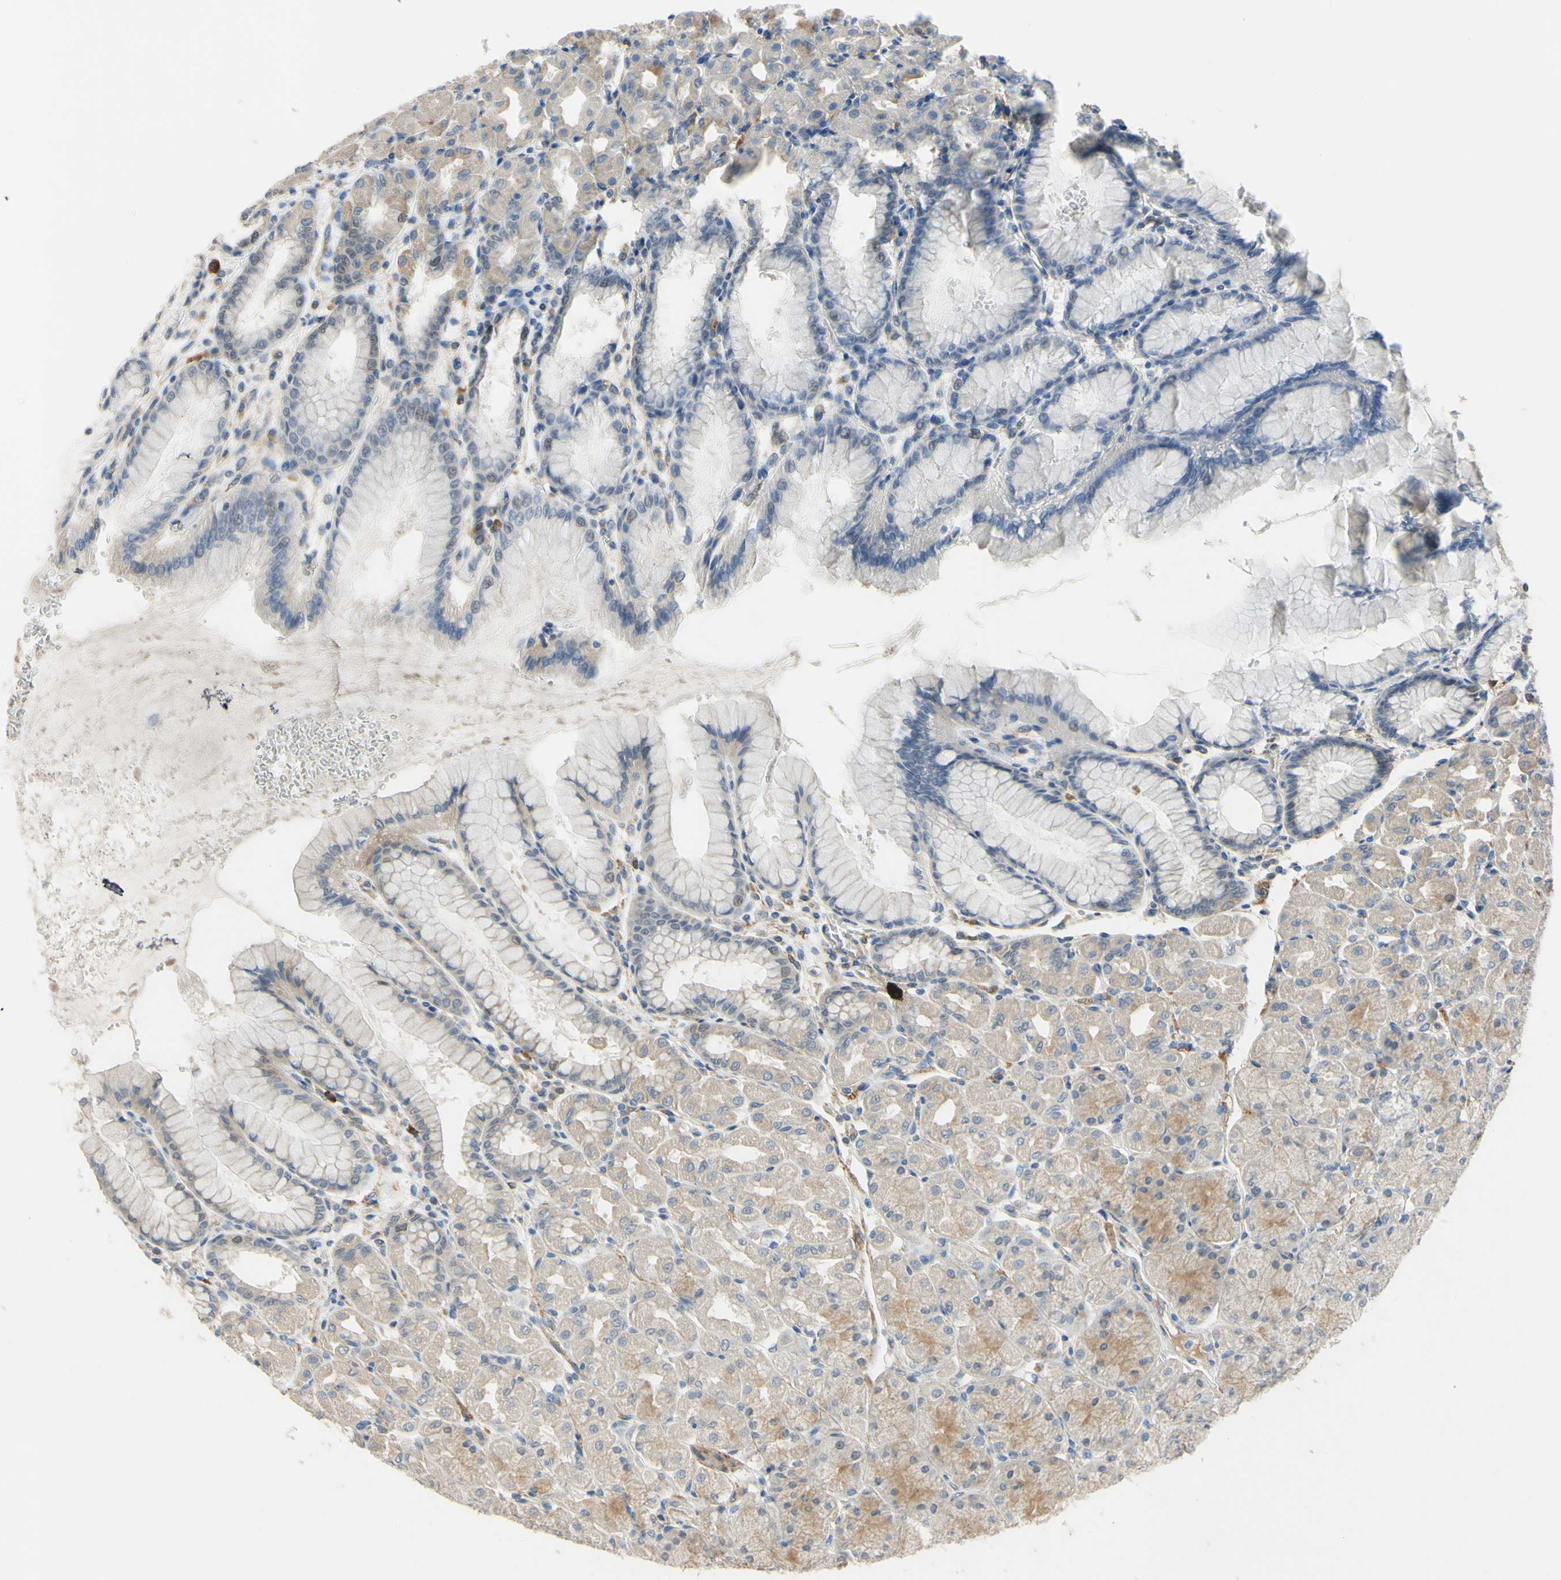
{"staining": {"intensity": "moderate", "quantity": "25%-75%", "location": "nuclear"}, "tissue": "stomach", "cell_type": "Glandular cells", "image_type": "normal", "snomed": [{"axis": "morphology", "description": "Normal tissue, NOS"}, {"axis": "topography", "description": "Stomach, upper"}], "caption": "Immunohistochemical staining of normal human stomach shows medium levels of moderate nuclear staining in about 25%-75% of glandular cells.", "gene": "LHX9", "patient": {"sex": "female", "age": 56}}